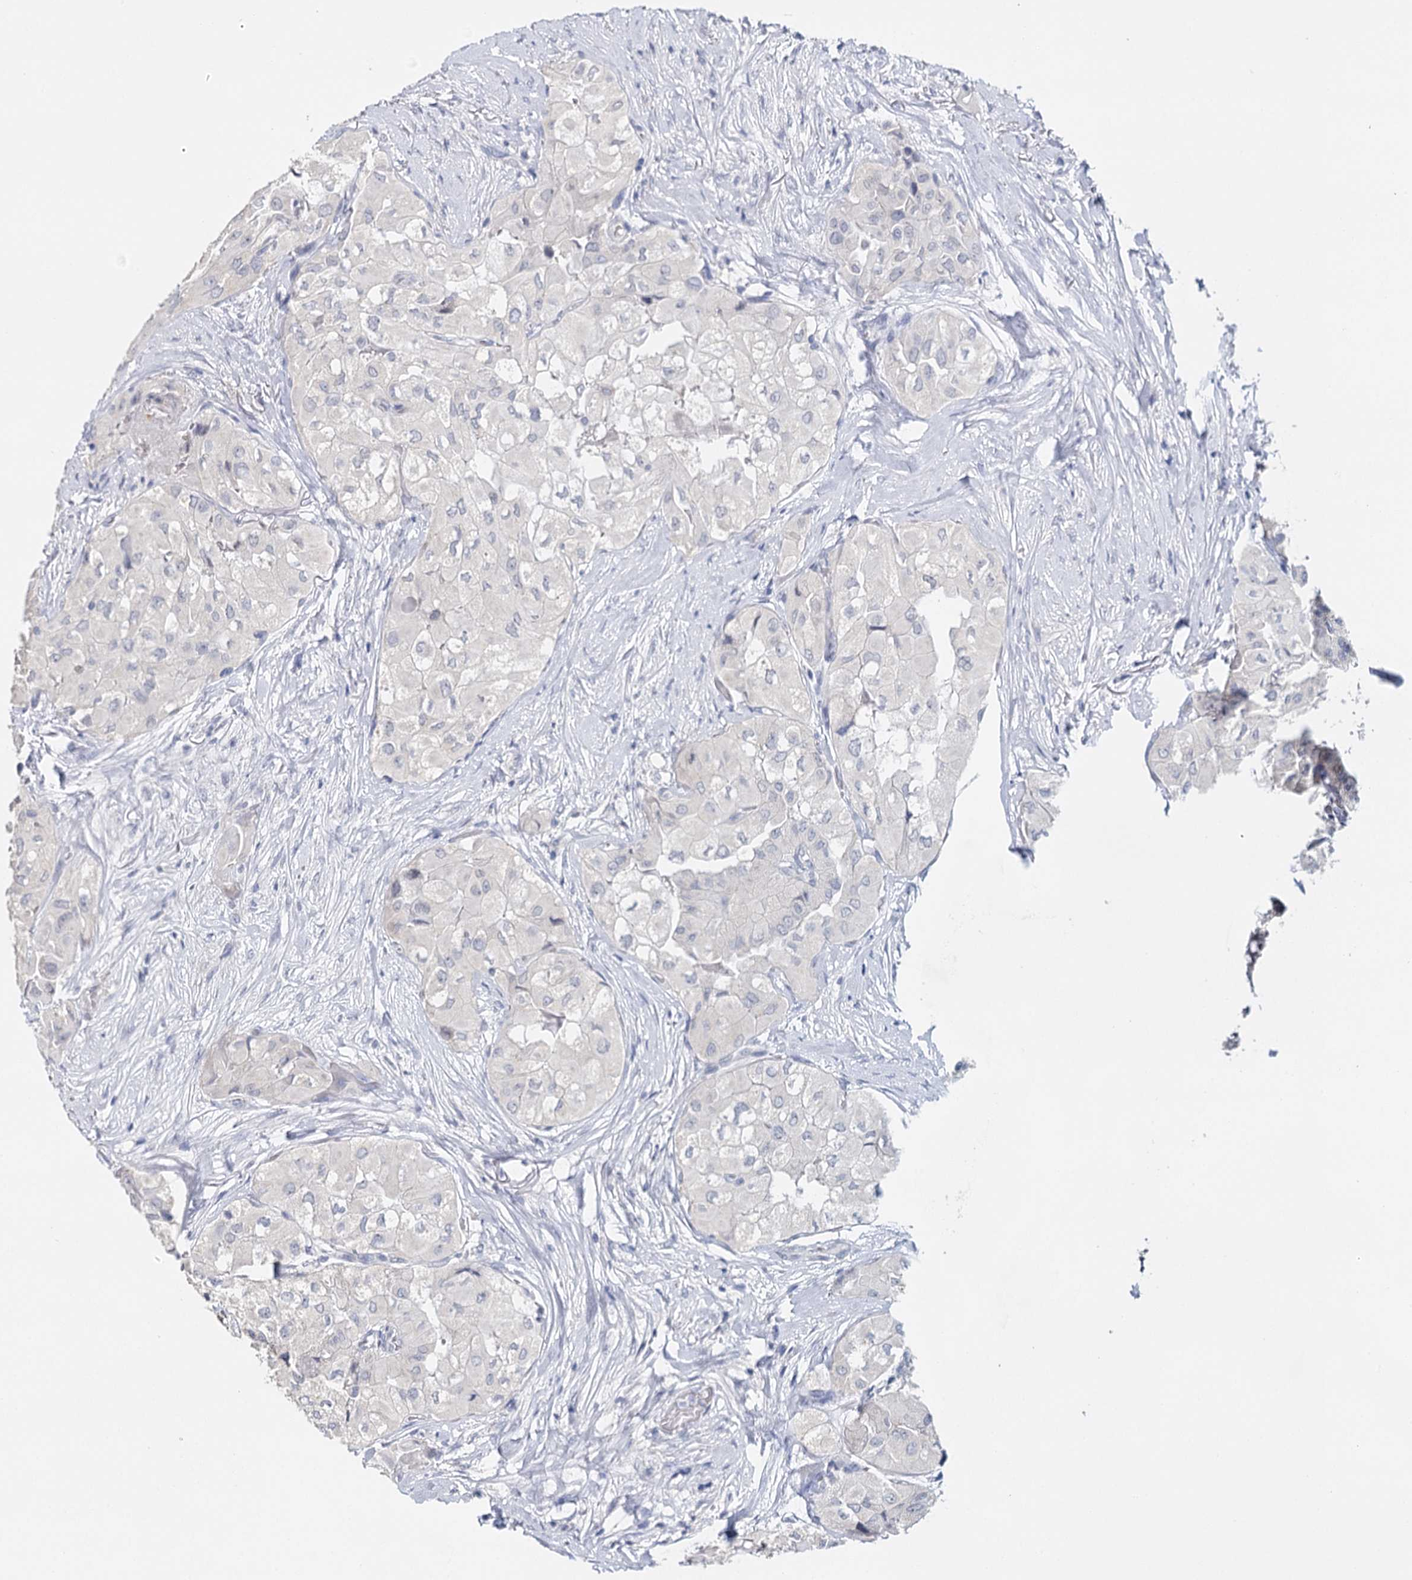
{"staining": {"intensity": "negative", "quantity": "none", "location": "none"}, "tissue": "thyroid cancer", "cell_type": "Tumor cells", "image_type": "cancer", "snomed": [{"axis": "morphology", "description": "Papillary adenocarcinoma, NOS"}, {"axis": "topography", "description": "Thyroid gland"}], "caption": "A histopathology image of papillary adenocarcinoma (thyroid) stained for a protein shows no brown staining in tumor cells.", "gene": "TP53", "patient": {"sex": "female", "age": 59}}